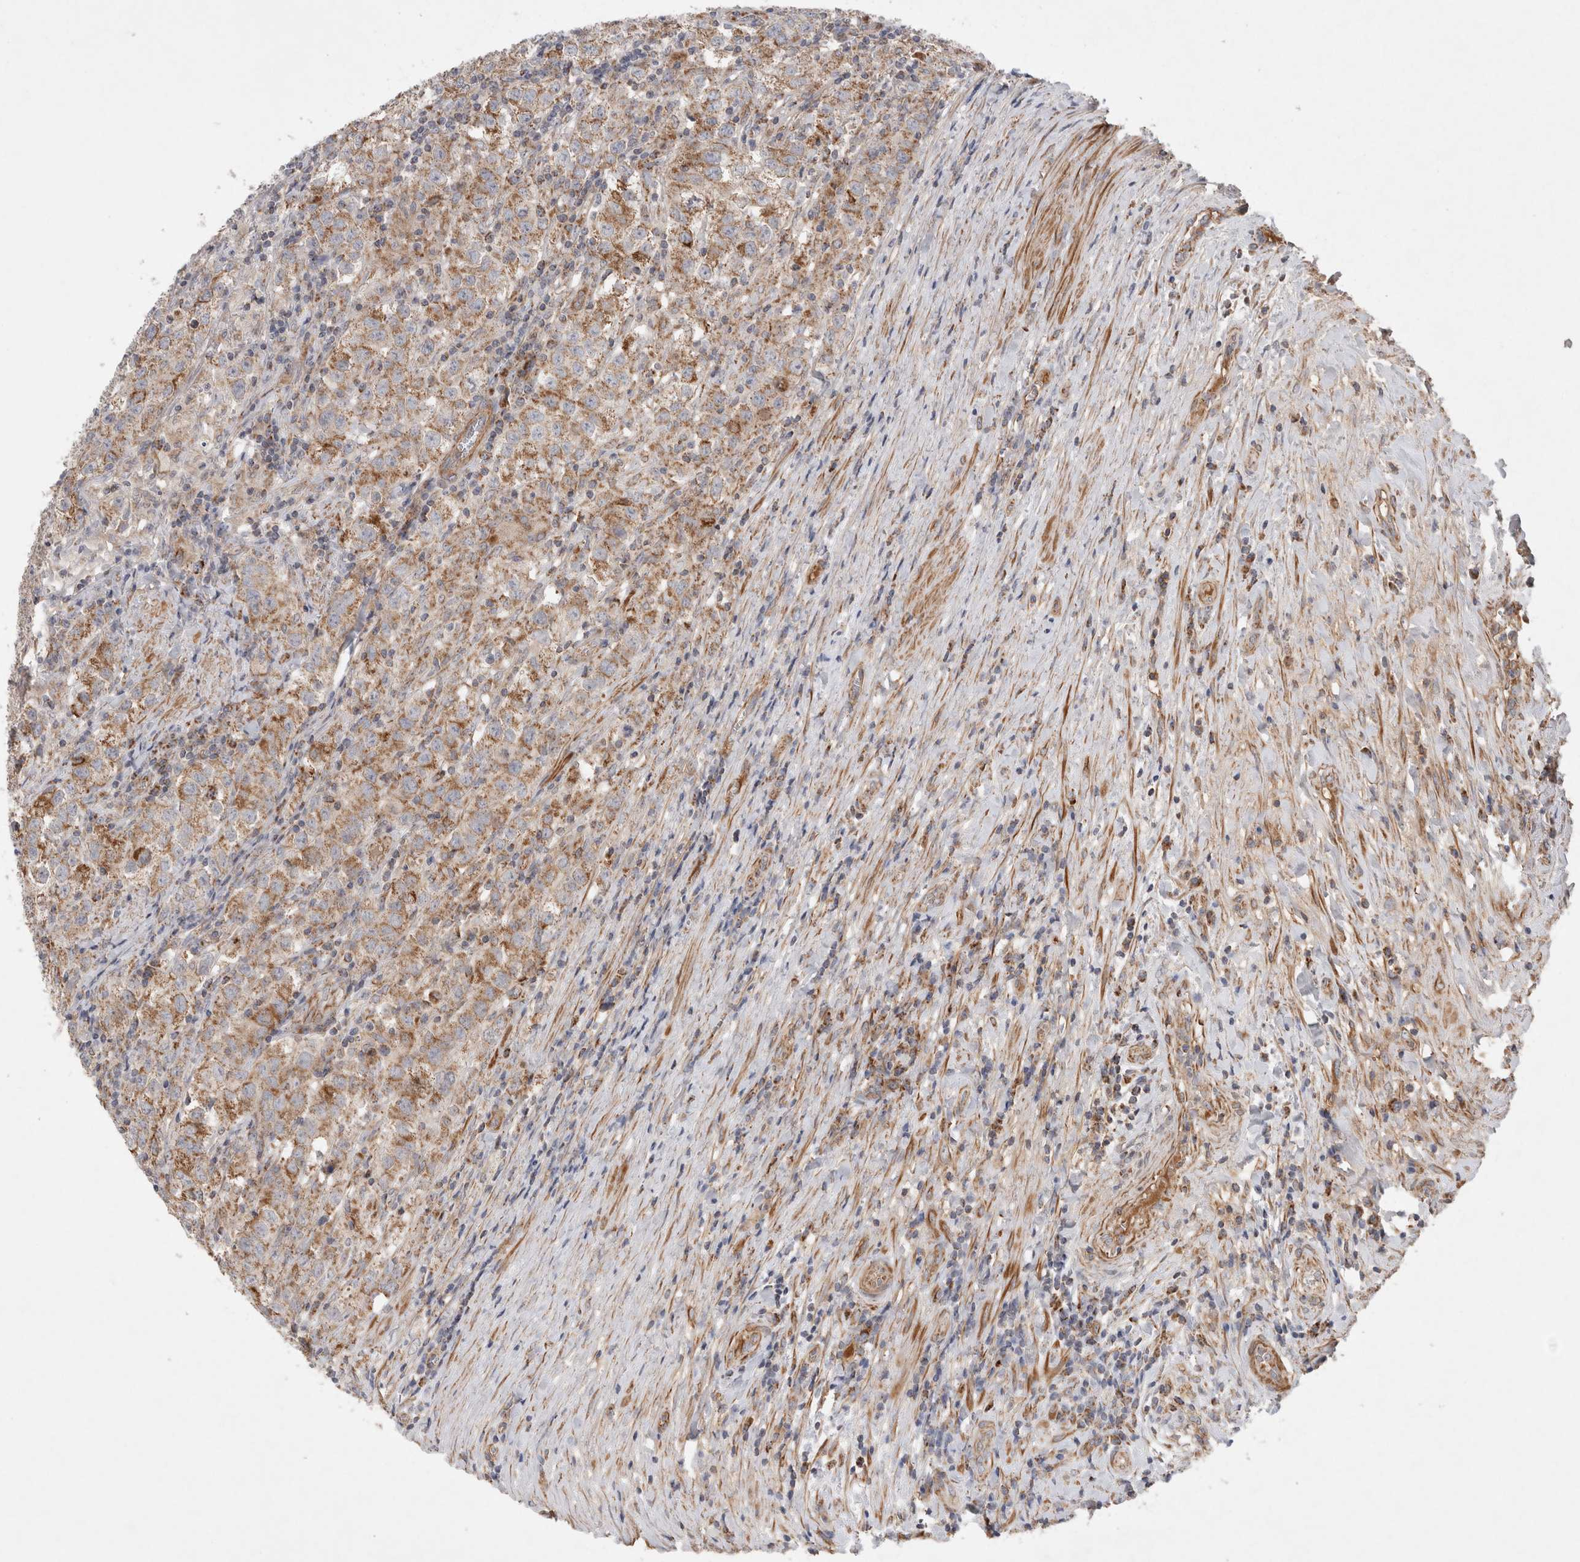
{"staining": {"intensity": "moderate", "quantity": ">75%", "location": "cytoplasmic/membranous"}, "tissue": "testis cancer", "cell_type": "Tumor cells", "image_type": "cancer", "snomed": [{"axis": "morphology", "description": "Seminoma, NOS"}, {"axis": "morphology", "description": "Carcinoma, Embryonal, NOS"}, {"axis": "topography", "description": "Testis"}], "caption": "Immunohistochemistry (IHC) image of neoplastic tissue: embryonal carcinoma (testis) stained using immunohistochemistry exhibits medium levels of moderate protein expression localized specifically in the cytoplasmic/membranous of tumor cells, appearing as a cytoplasmic/membranous brown color.", "gene": "MRPS28", "patient": {"sex": "male", "age": 43}}